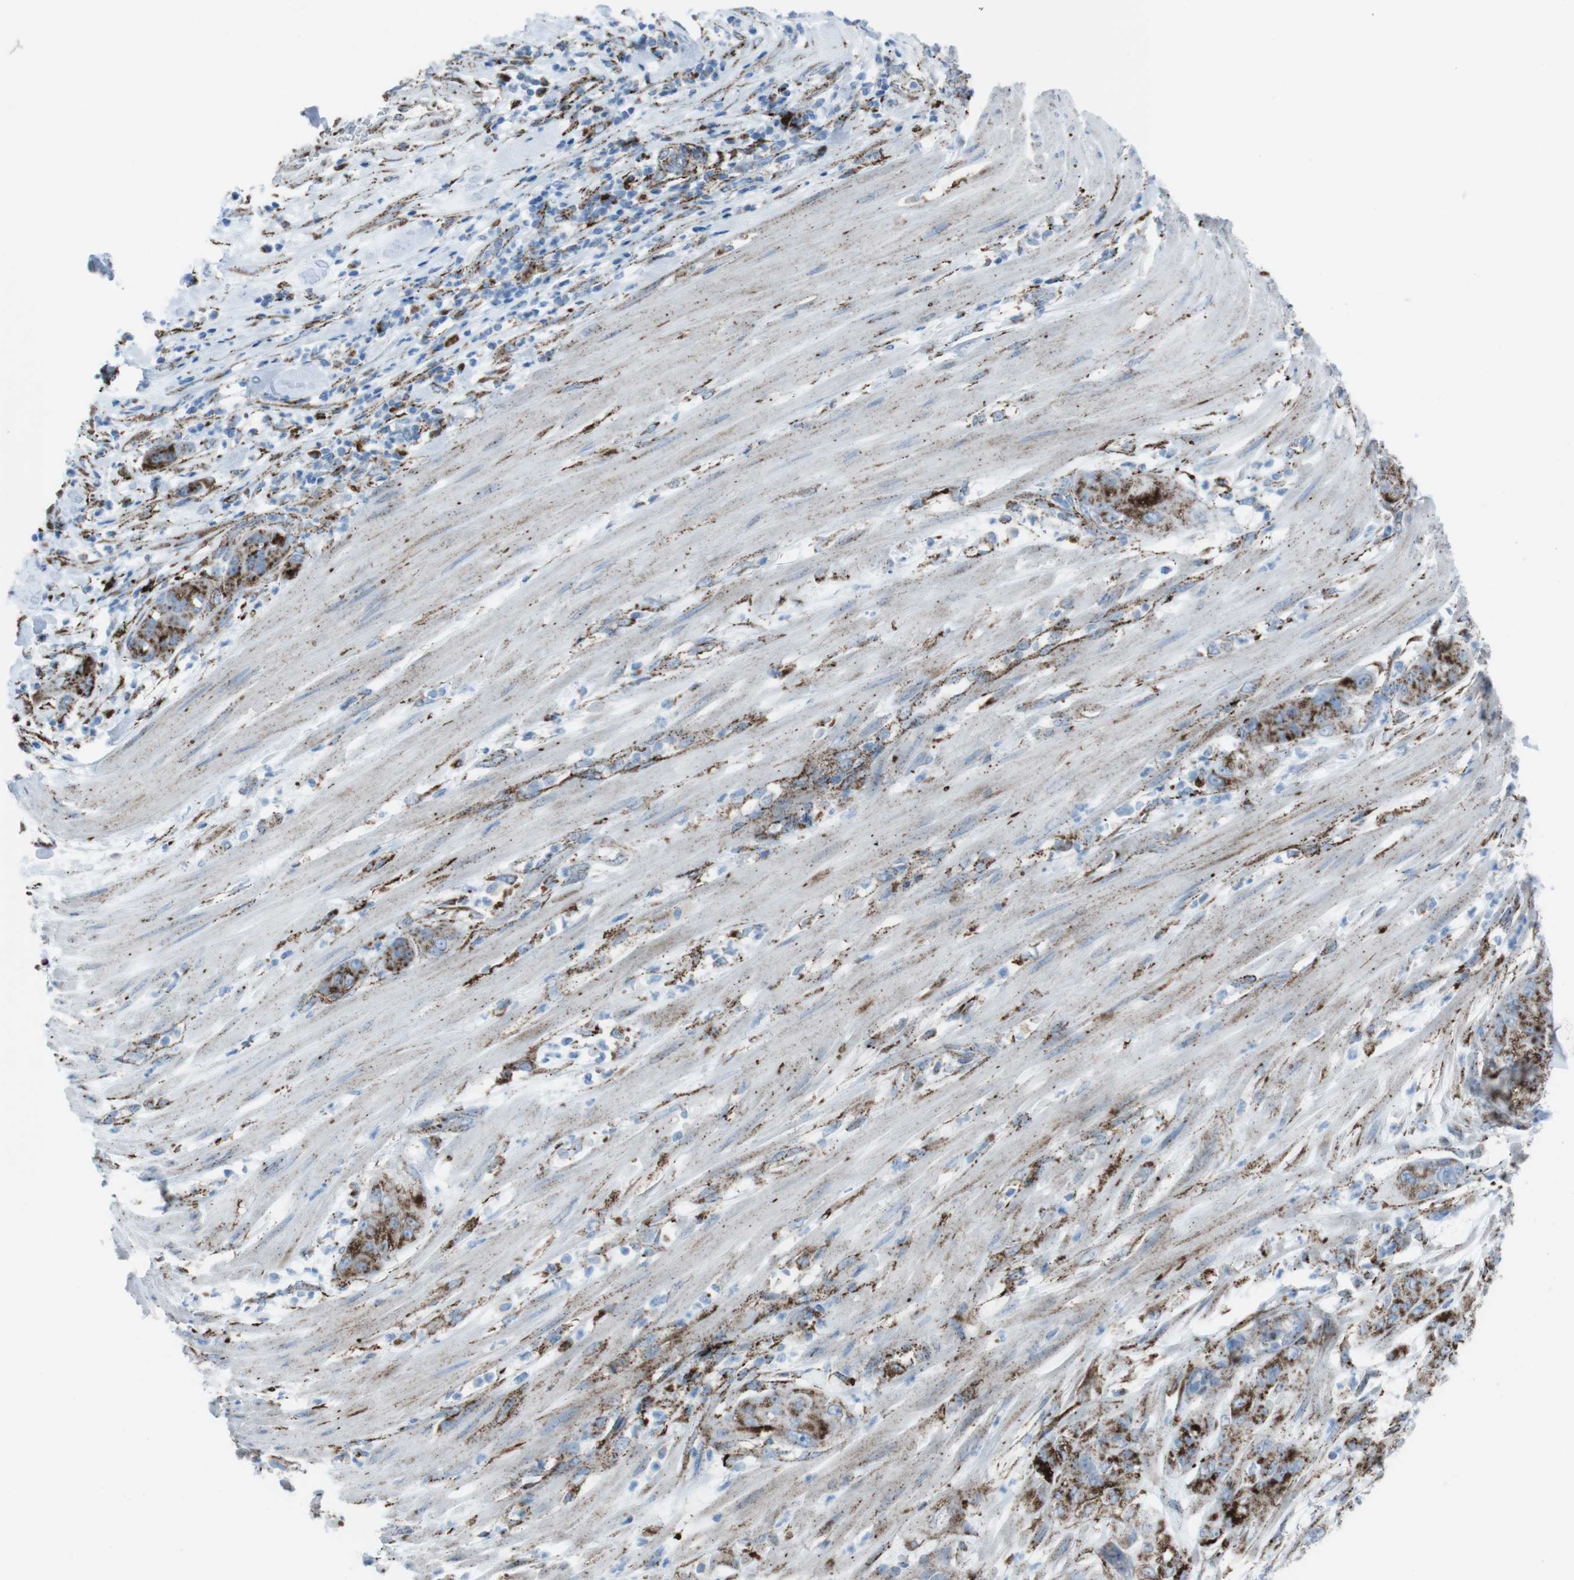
{"staining": {"intensity": "strong", "quantity": ">75%", "location": "cytoplasmic/membranous"}, "tissue": "pancreatic cancer", "cell_type": "Tumor cells", "image_type": "cancer", "snomed": [{"axis": "morphology", "description": "Adenocarcinoma, NOS"}, {"axis": "topography", "description": "Pancreas"}], "caption": "A high amount of strong cytoplasmic/membranous staining is seen in about >75% of tumor cells in adenocarcinoma (pancreatic) tissue.", "gene": "SCARB2", "patient": {"sex": "female", "age": 78}}